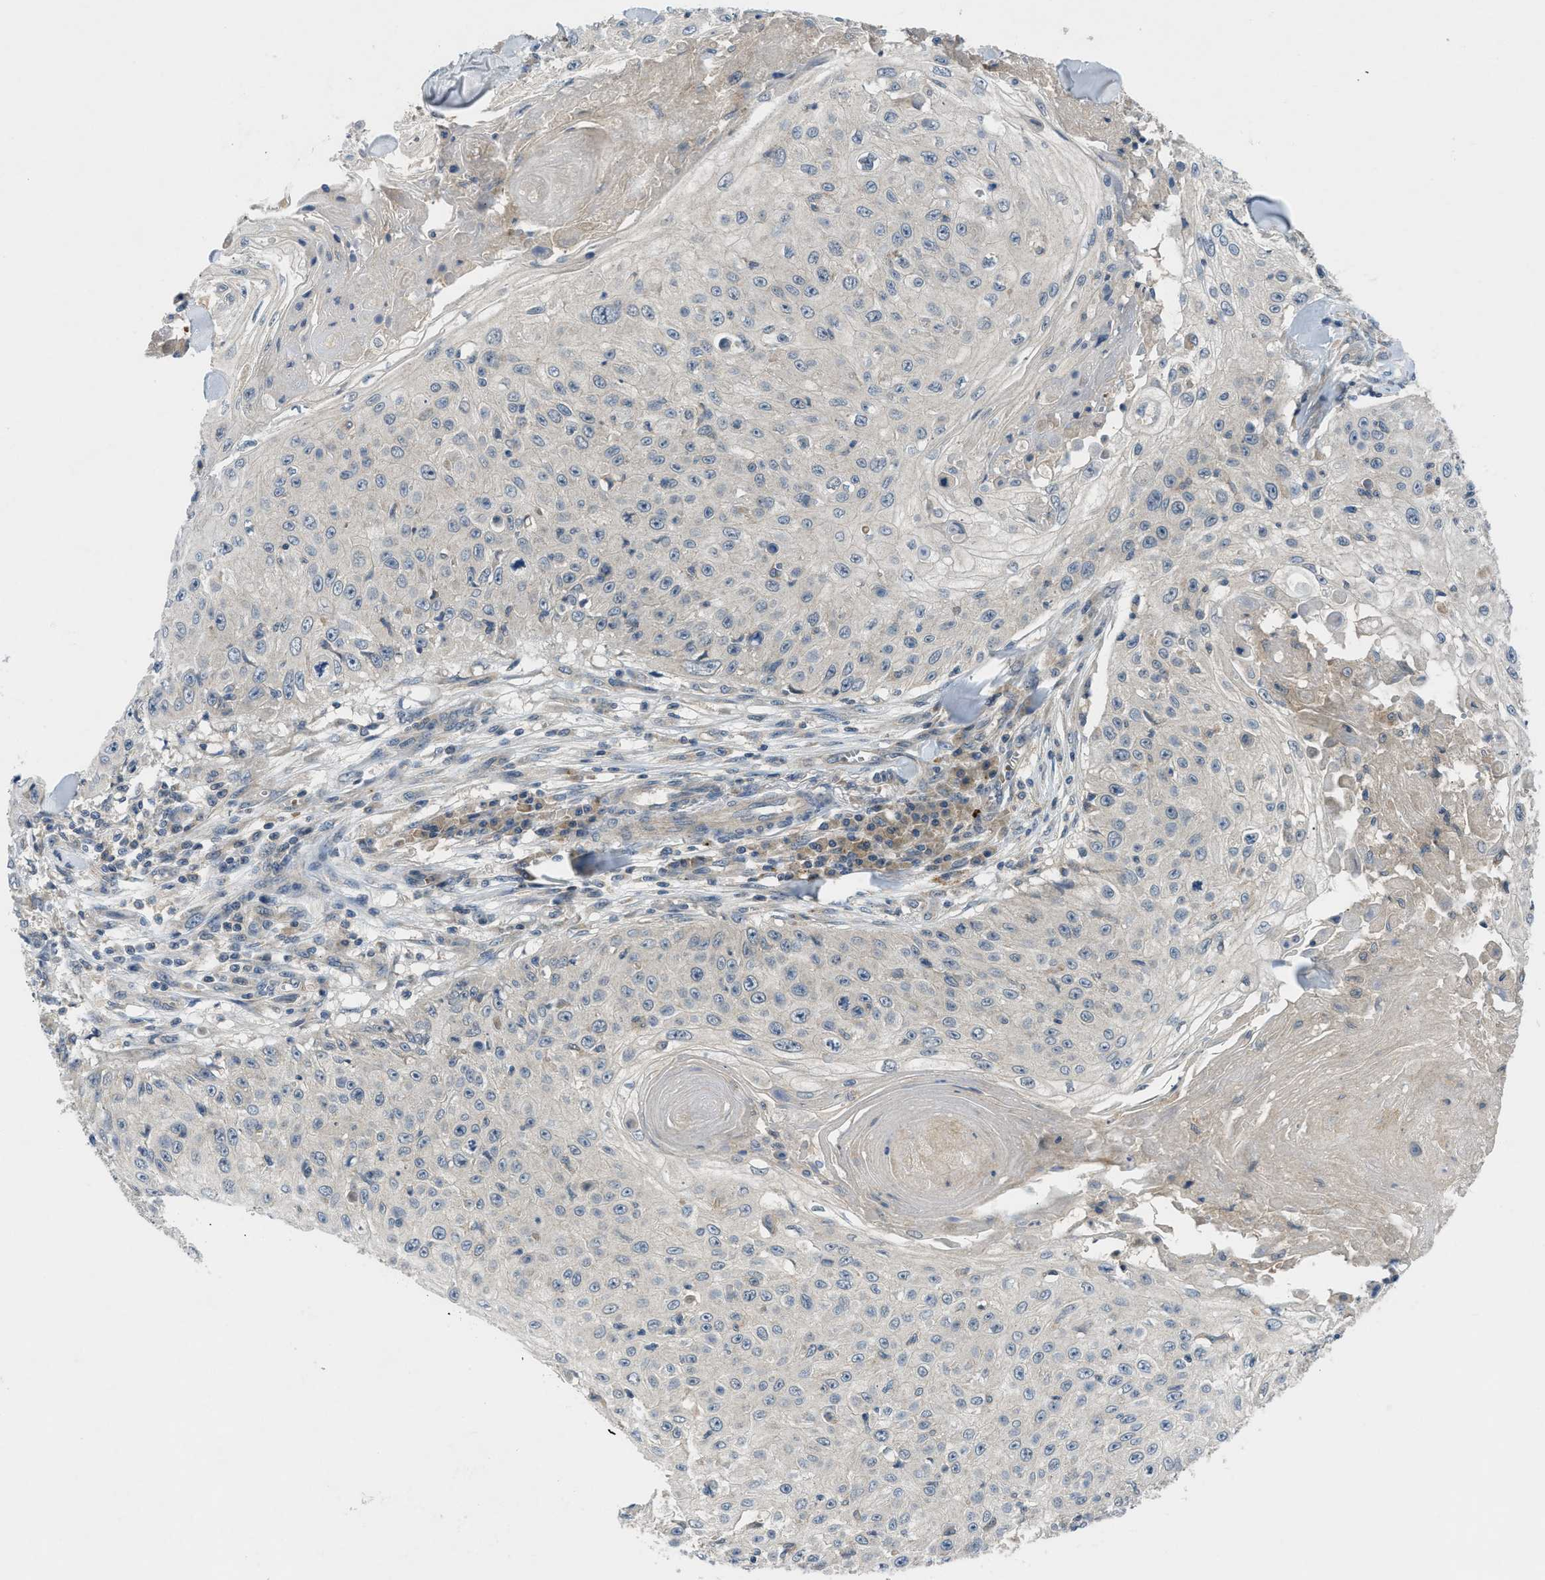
{"staining": {"intensity": "negative", "quantity": "none", "location": "none"}, "tissue": "skin cancer", "cell_type": "Tumor cells", "image_type": "cancer", "snomed": [{"axis": "morphology", "description": "Squamous cell carcinoma, NOS"}, {"axis": "topography", "description": "Skin"}], "caption": "Micrograph shows no significant protein expression in tumor cells of skin cancer (squamous cell carcinoma). (Brightfield microscopy of DAB immunohistochemistry (IHC) at high magnification).", "gene": "PDE7A", "patient": {"sex": "male", "age": 86}}